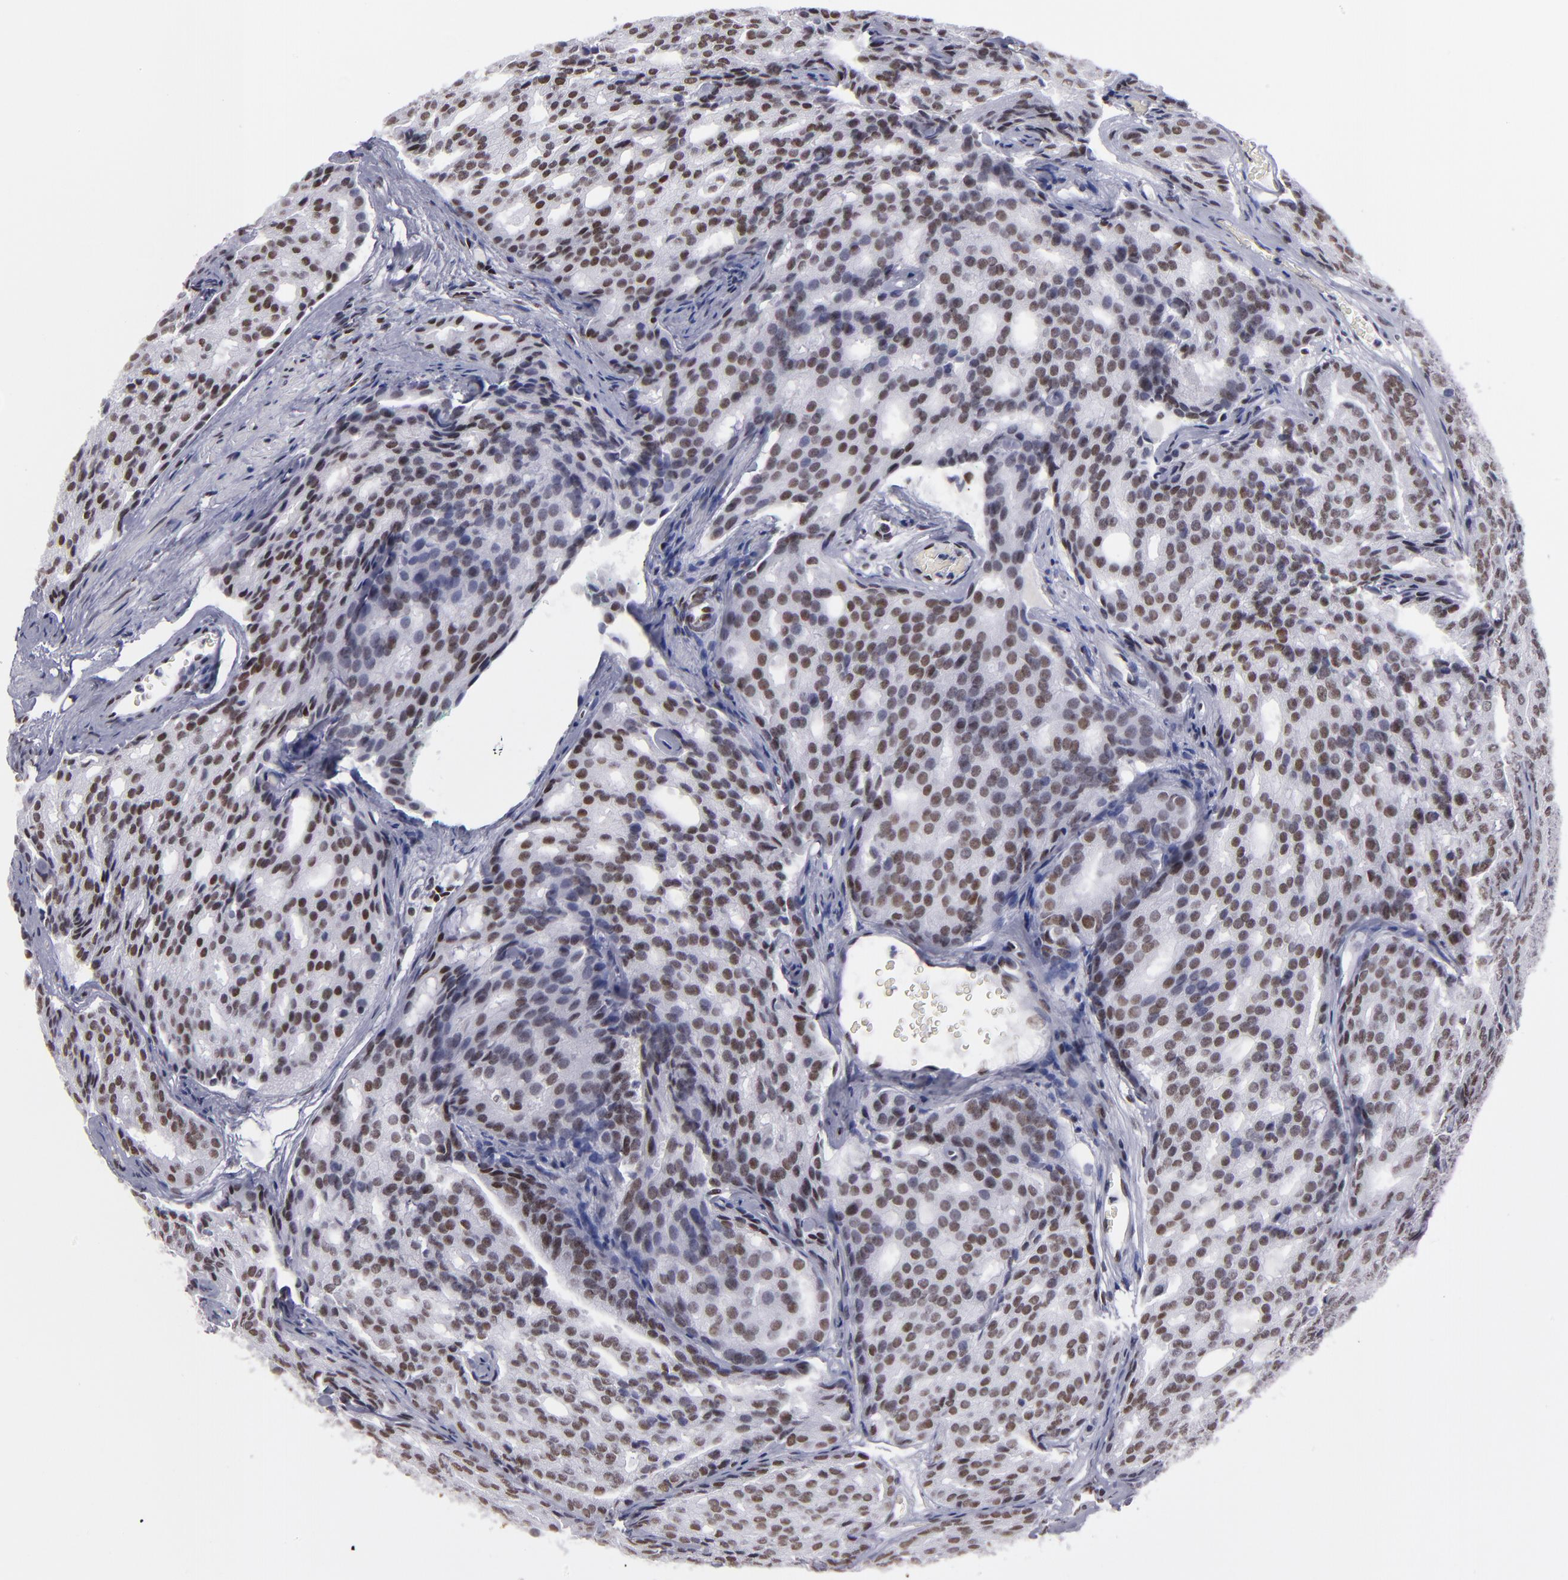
{"staining": {"intensity": "moderate", "quantity": "25%-75%", "location": "nuclear"}, "tissue": "prostate cancer", "cell_type": "Tumor cells", "image_type": "cancer", "snomed": [{"axis": "morphology", "description": "Adenocarcinoma, High grade"}, {"axis": "topography", "description": "Prostate"}], "caption": "Human high-grade adenocarcinoma (prostate) stained with a brown dye demonstrates moderate nuclear positive positivity in approximately 25%-75% of tumor cells.", "gene": "TERF2", "patient": {"sex": "male", "age": 64}}